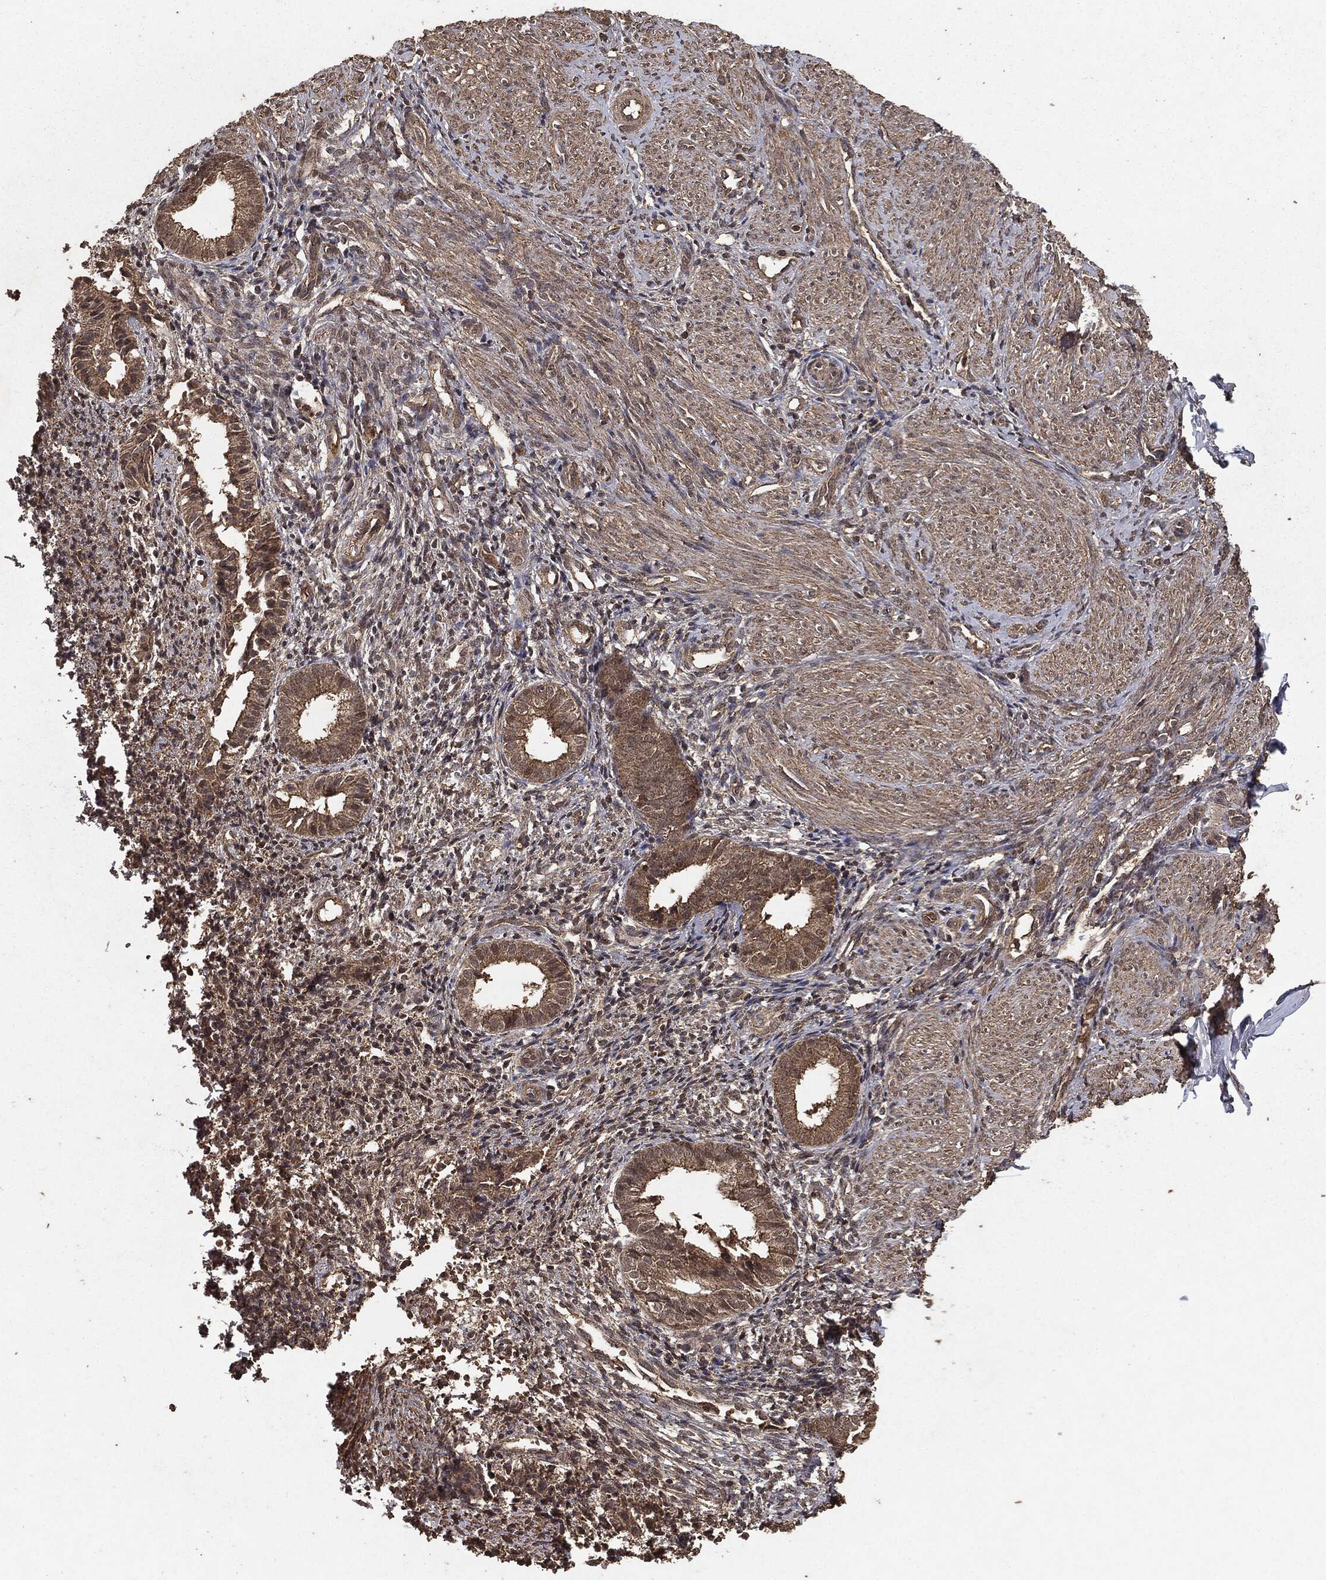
{"staining": {"intensity": "weak", "quantity": "<25%", "location": "cytoplasmic/membranous"}, "tissue": "endometrium", "cell_type": "Cells in endometrial stroma", "image_type": "normal", "snomed": [{"axis": "morphology", "description": "Normal tissue, NOS"}, {"axis": "topography", "description": "Endometrium"}], "caption": "DAB (3,3'-diaminobenzidine) immunohistochemical staining of benign human endometrium demonstrates no significant expression in cells in endometrial stroma.", "gene": "NME1", "patient": {"sex": "female", "age": 47}}